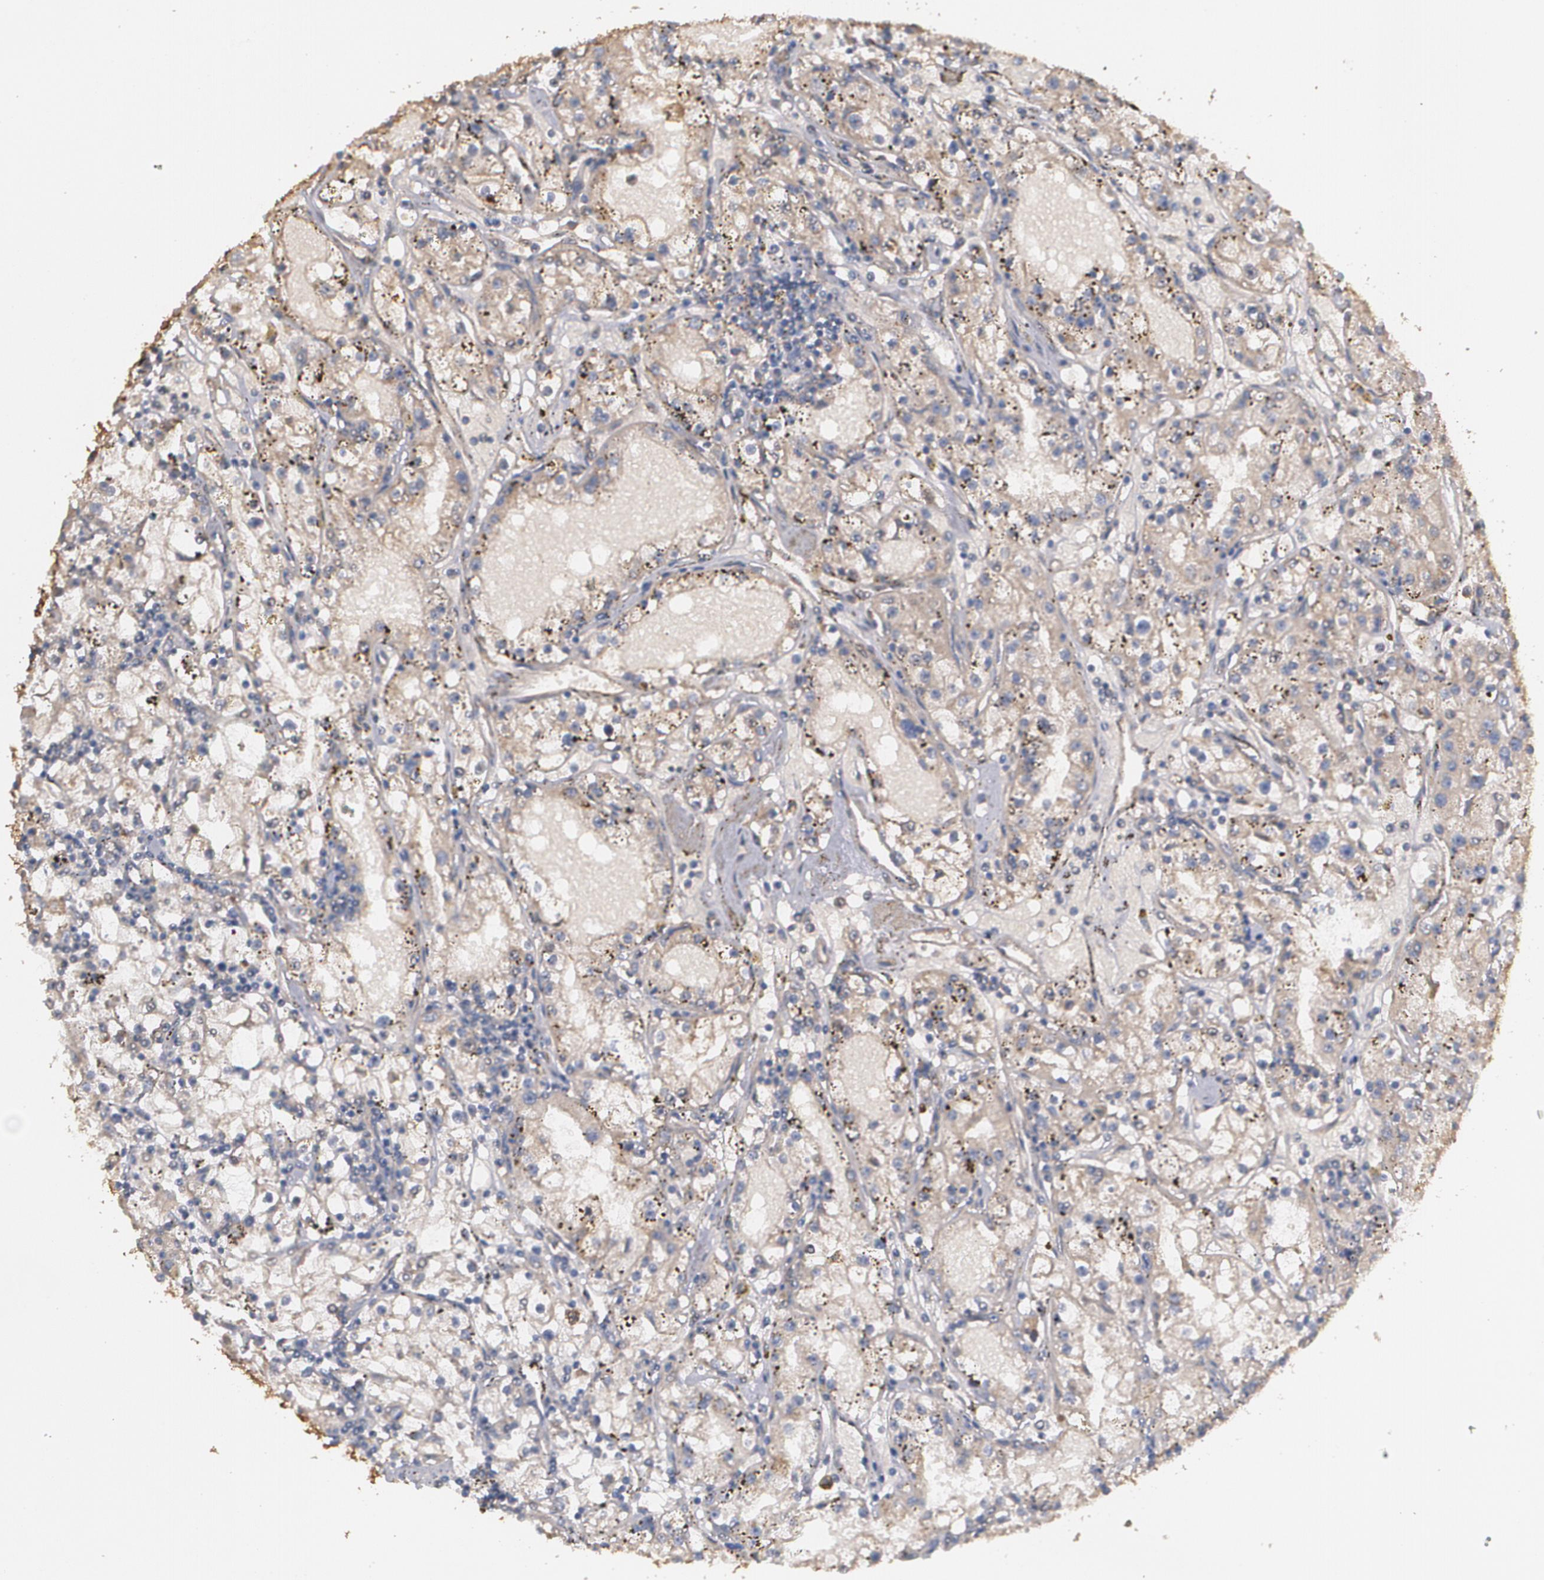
{"staining": {"intensity": "weak", "quantity": ">75%", "location": "cytoplasmic/membranous"}, "tissue": "renal cancer", "cell_type": "Tumor cells", "image_type": "cancer", "snomed": [{"axis": "morphology", "description": "Adenocarcinoma, NOS"}, {"axis": "topography", "description": "Kidney"}], "caption": "Brown immunohistochemical staining in human renal adenocarcinoma exhibits weak cytoplasmic/membranous expression in approximately >75% of tumor cells. (brown staining indicates protein expression, while blue staining denotes nuclei).", "gene": "PON1", "patient": {"sex": "male", "age": 56}}